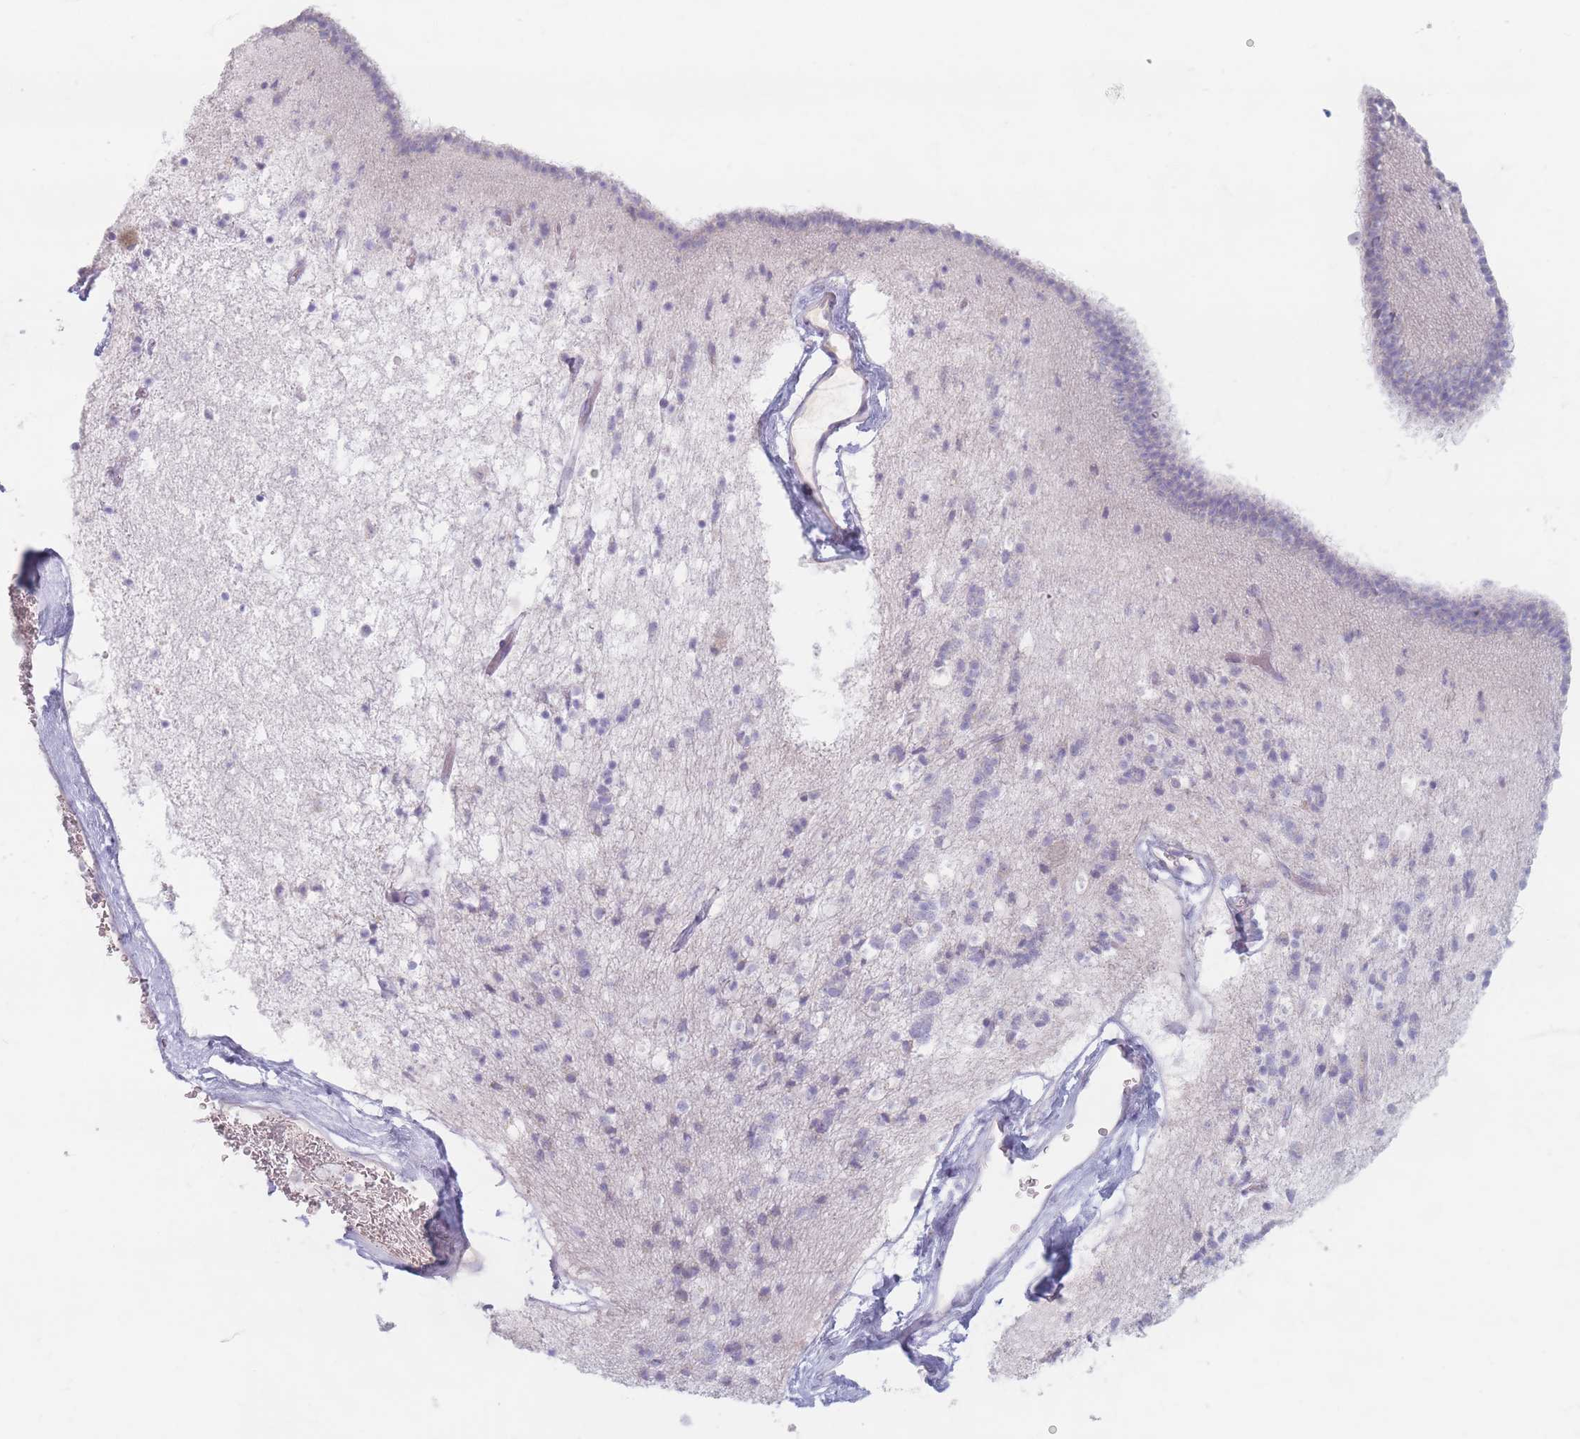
{"staining": {"intensity": "negative", "quantity": "none", "location": "none"}, "tissue": "caudate", "cell_type": "Glial cells", "image_type": "normal", "snomed": [{"axis": "morphology", "description": "Normal tissue, NOS"}, {"axis": "topography", "description": "Lateral ventricle wall"}], "caption": "Glial cells are negative for protein expression in unremarkable human caudate. (Brightfield microscopy of DAB immunohistochemistry at high magnification).", "gene": "PIGM", "patient": {"sex": "male", "age": 58}}